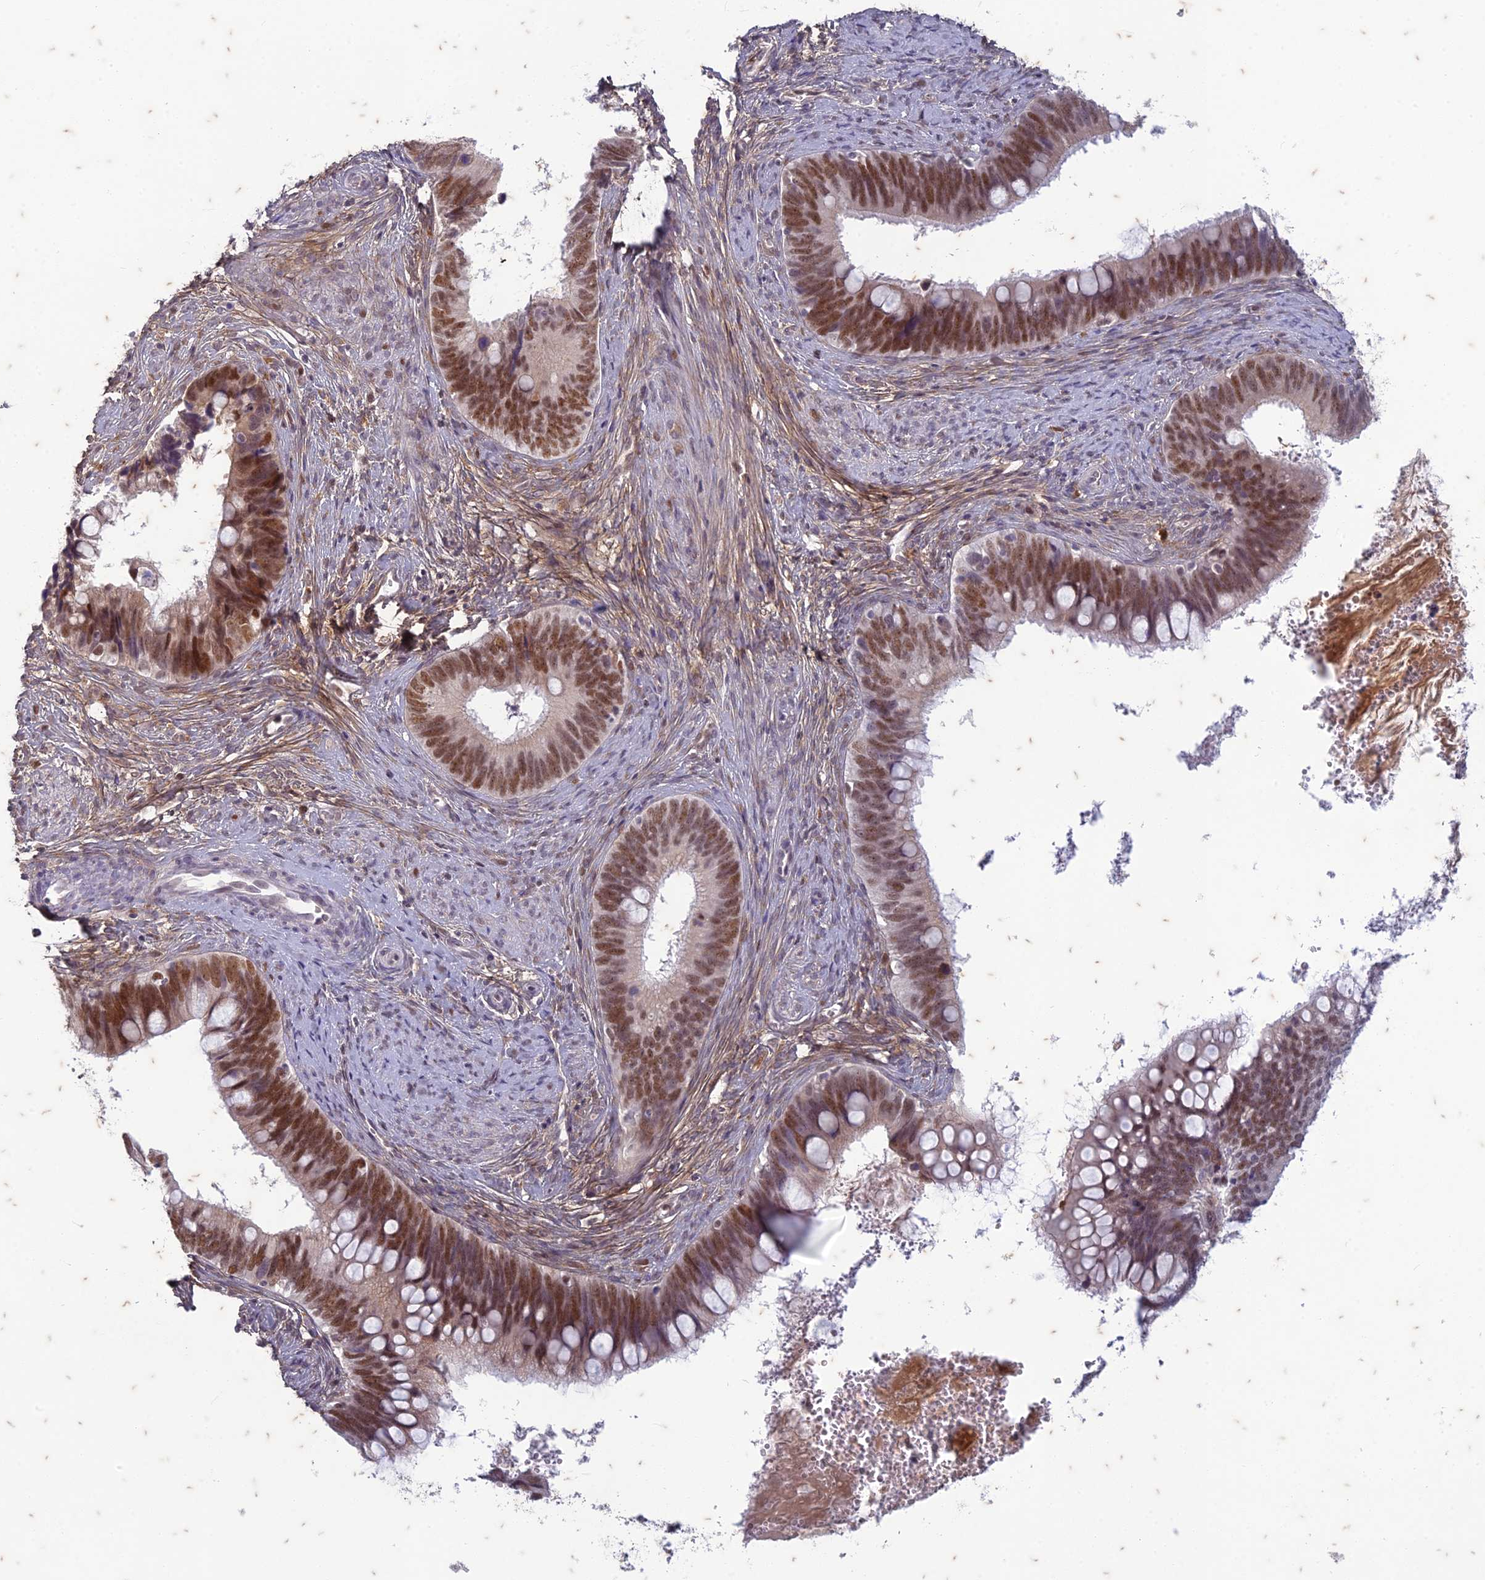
{"staining": {"intensity": "moderate", "quantity": ">75%", "location": "nuclear"}, "tissue": "cervical cancer", "cell_type": "Tumor cells", "image_type": "cancer", "snomed": [{"axis": "morphology", "description": "Adenocarcinoma, NOS"}, {"axis": "topography", "description": "Cervix"}], "caption": "A micrograph of human cervical cancer (adenocarcinoma) stained for a protein shows moderate nuclear brown staining in tumor cells.", "gene": "PABPN1L", "patient": {"sex": "female", "age": 42}}